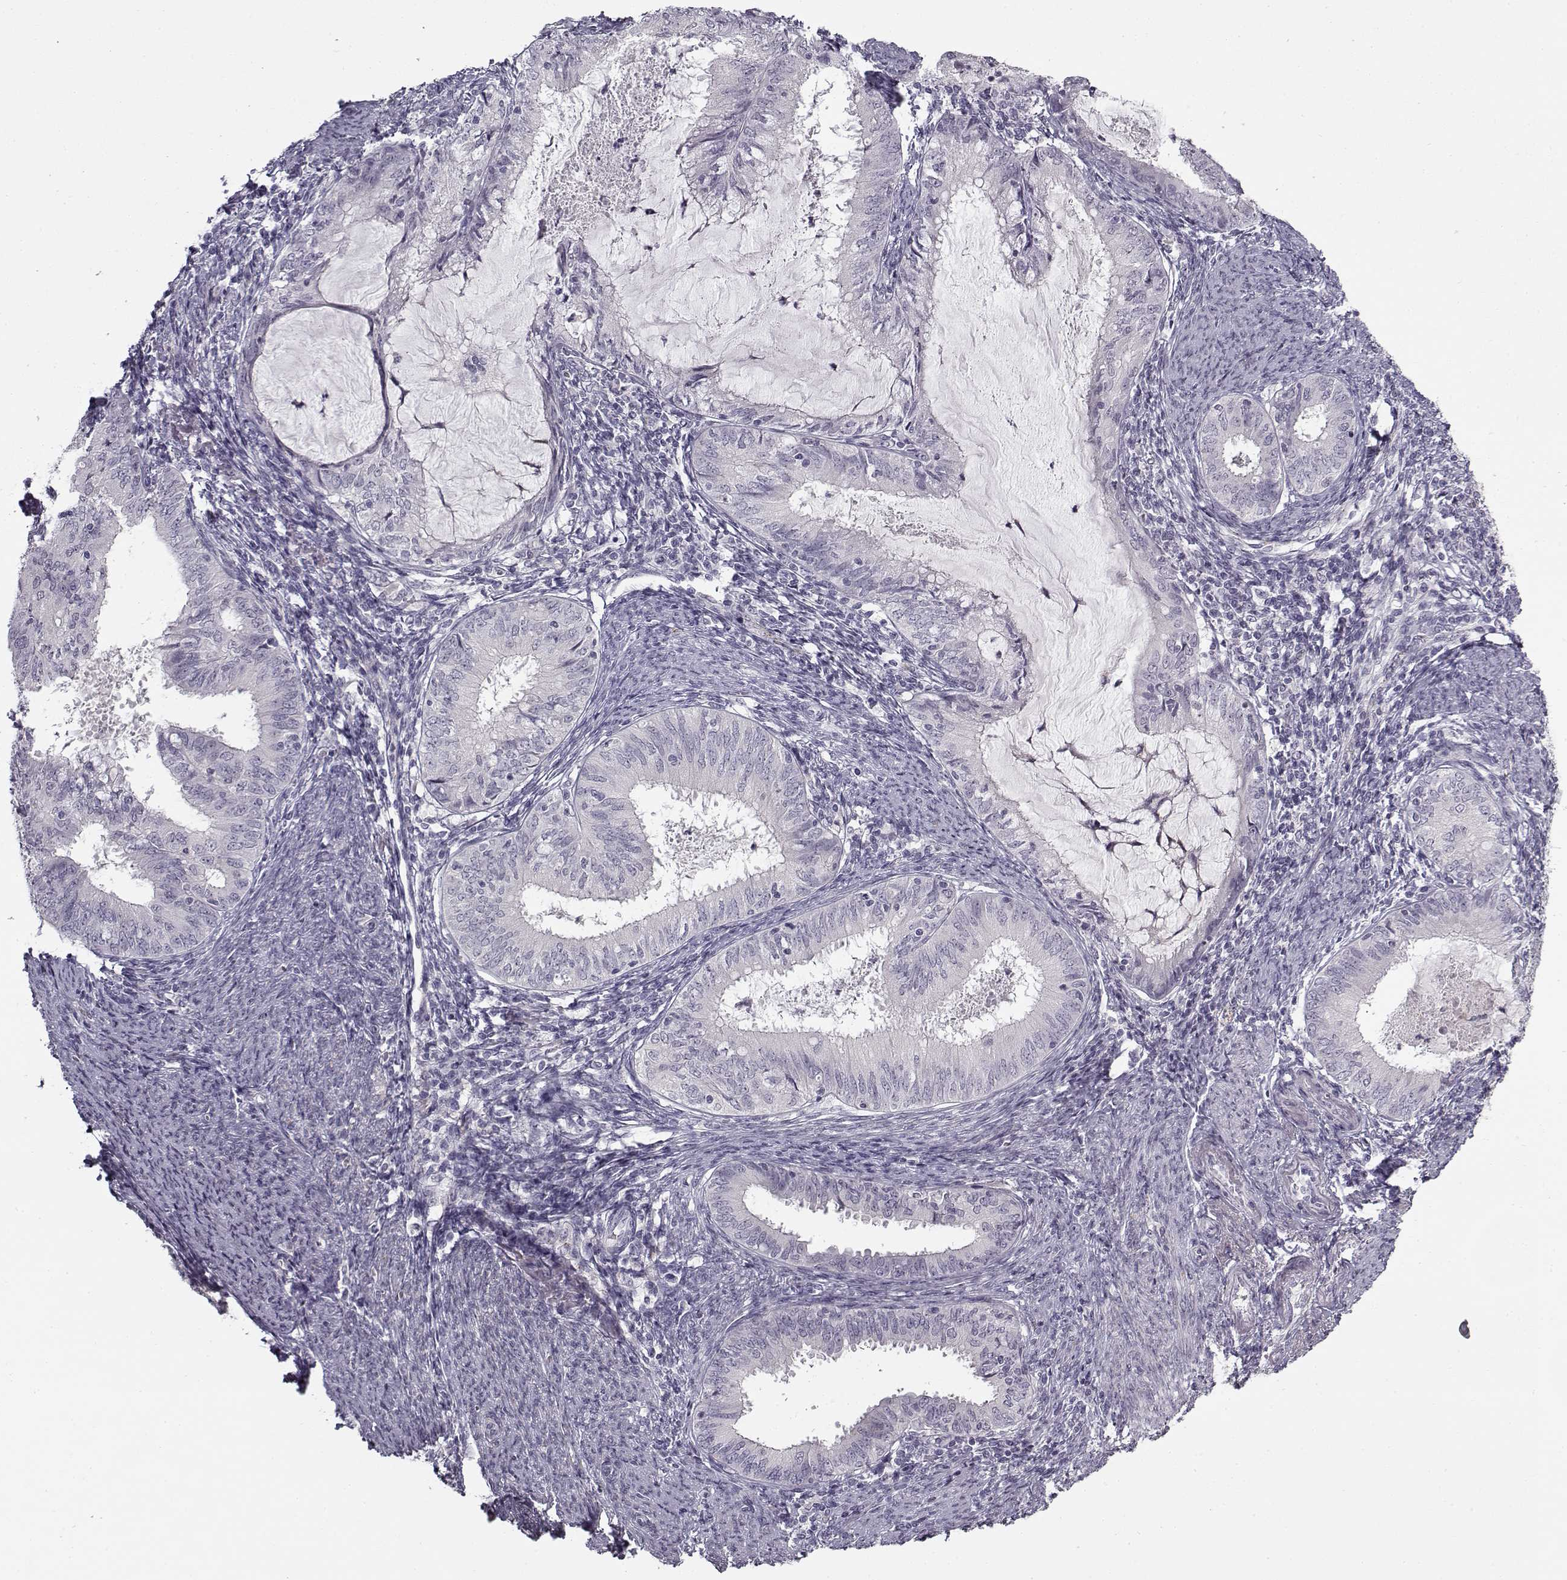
{"staining": {"intensity": "negative", "quantity": "none", "location": "none"}, "tissue": "endometrial cancer", "cell_type": "Tumor cells", "image_type": "cancer", "snomed": [{"axis": "morphology", "description": "Adenocarcinoma, NOS"}, {"axis": "topography", "description": "Endometrium"}], "caption": "Protein analysis of adenocarcinoma (endometrial) exhibits no significant positivity in tumor cells. Brightfield microscopy of immunohistochemistry (IHC) stained with DAB (3,3'-diaminobenzidine) (brown) and hematoxylin (blue), captured at high magnification.", "gene": "SNCA", "patient": {"sex": "female", "age": 57}}